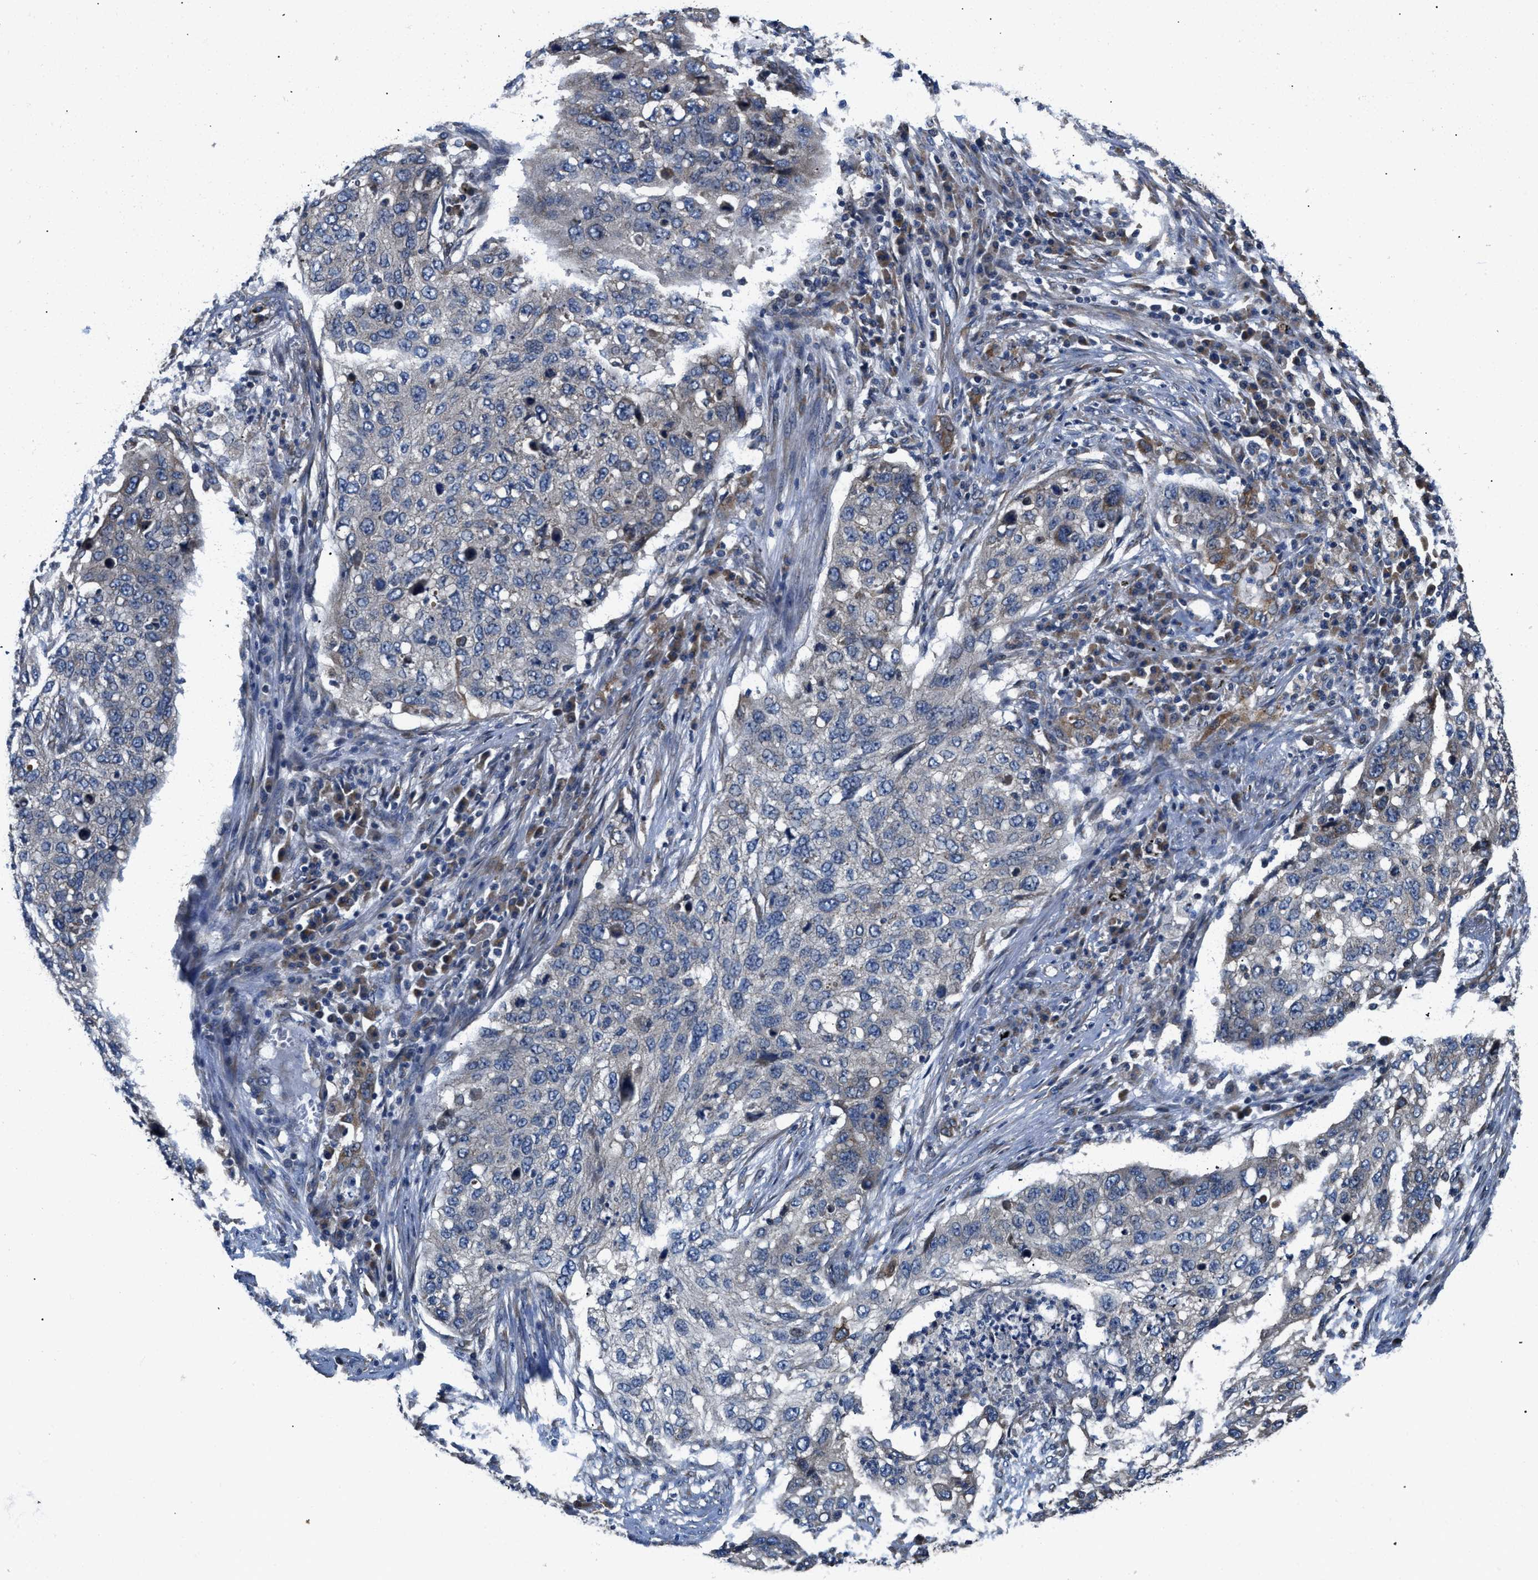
{"staining": {"intensity": "negative", "quantity": "none", "location": "none"}, "tissue": "lung cancer", "cell_type": "Tumor cells", "image_type": "cancer", "snomed": [{"axis": "morphology", "description": "Squamous cell carcinoma, NOS"}, {"axis": "topography", "description": "Lung"}], "caption": "Immunohistochemical staining of lung squamous cell carcinoma demonstrates no significant staining in tumor cells.", "gene": "CEP128", "patient": {"sex": "female", "age": 63}}